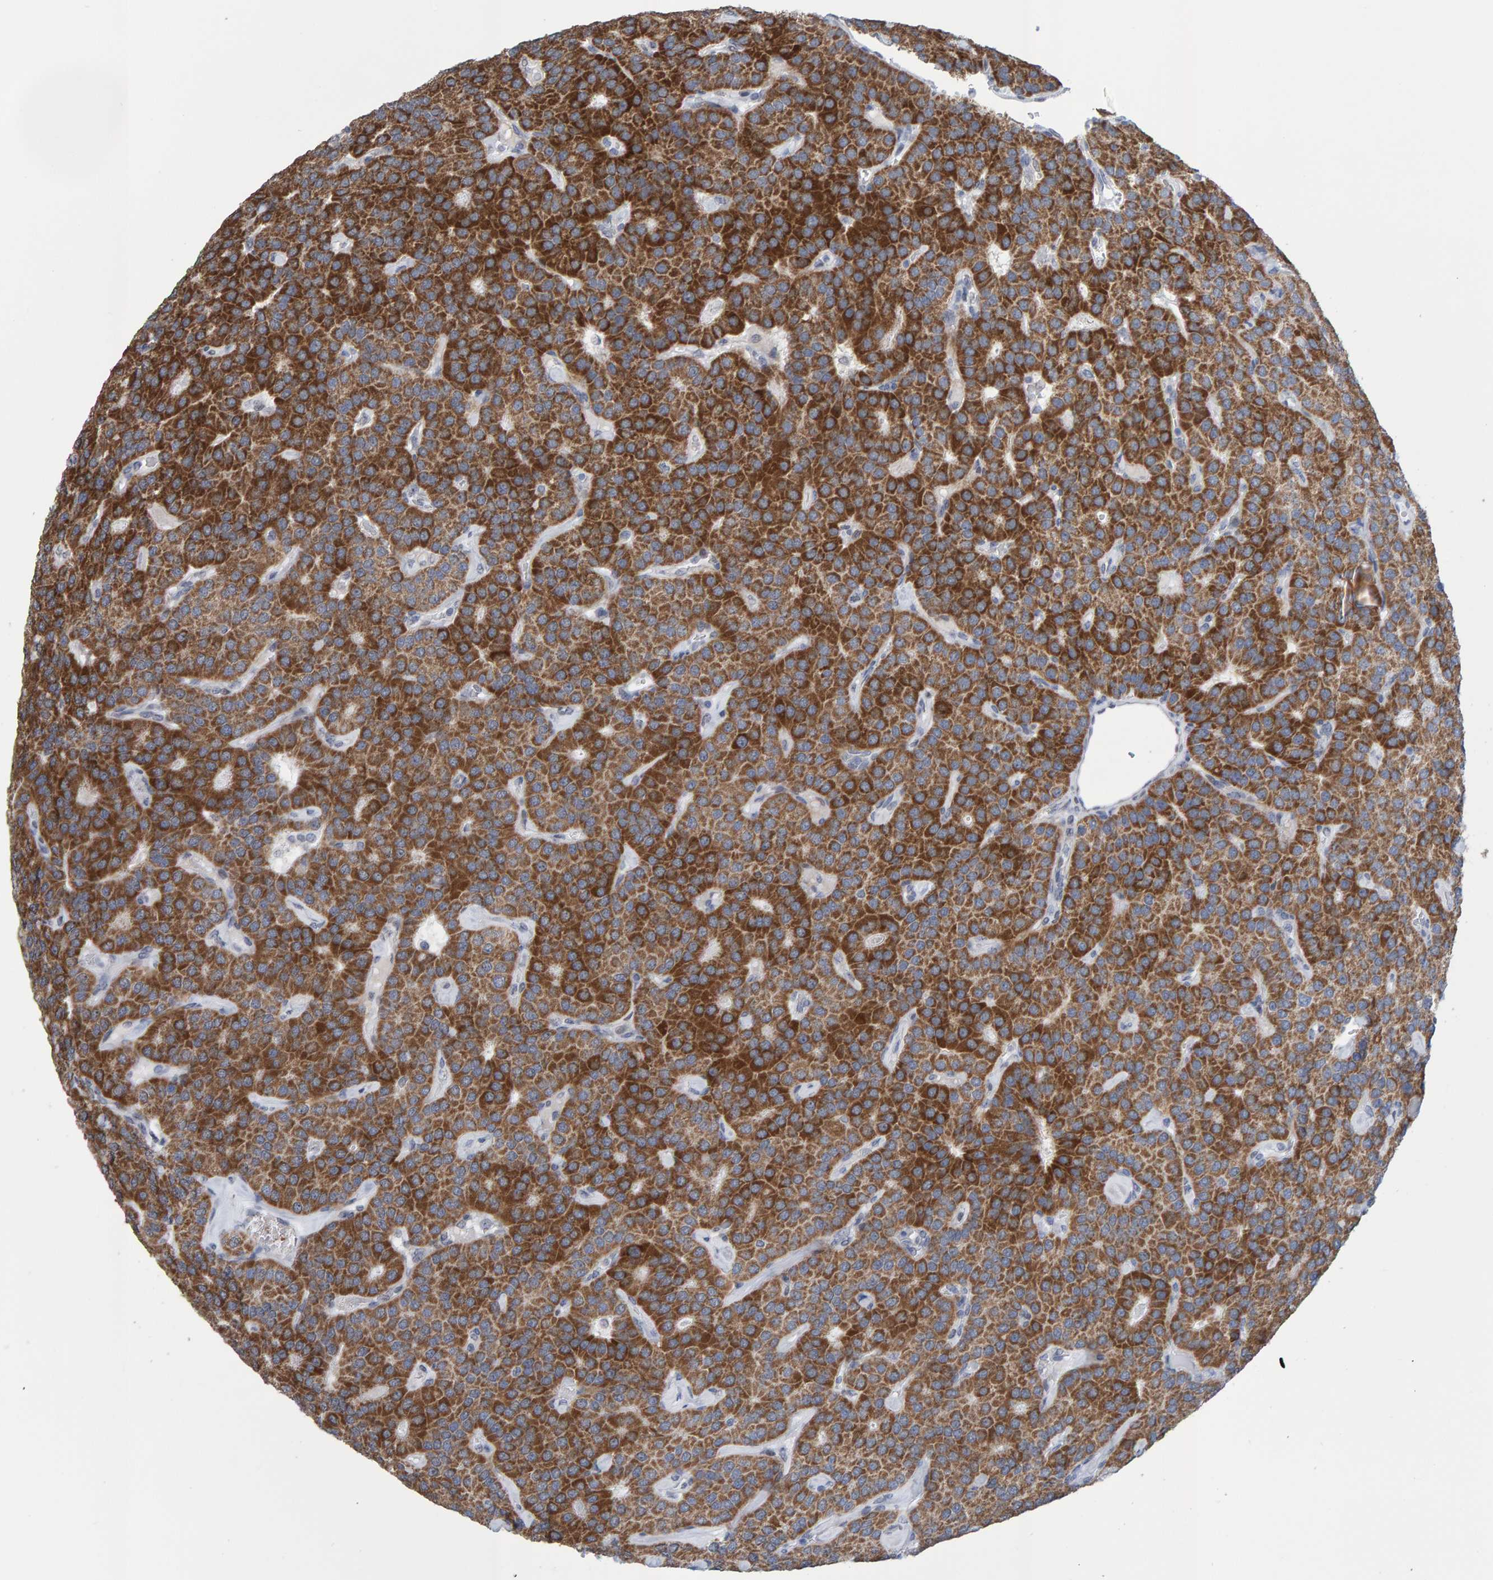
{"staining": {"intensity": "moderate", "quantity": ">75%", "location": "cytoplasmic/membranous"}, "tissue": "parathyroid gland", "cell_type": "Glandular cells", "image_type": "normal", "snomed": [{"axis": "morphology", "description": "Normal tissue, NOS"}, {"axis": "morphology", "description": "Adenoma, NOS"}, {"axis": "topography", "description": "Parathyroid gland"}], "caption": "This is a photomicrograph of immunohistochemistry staining of benign parathyroid gland, which shows moderate positivity in the cytoplasmic/membranous of glandular cells.", "gene": "USP43", "patient": {"sex": "female", "age": 86}}